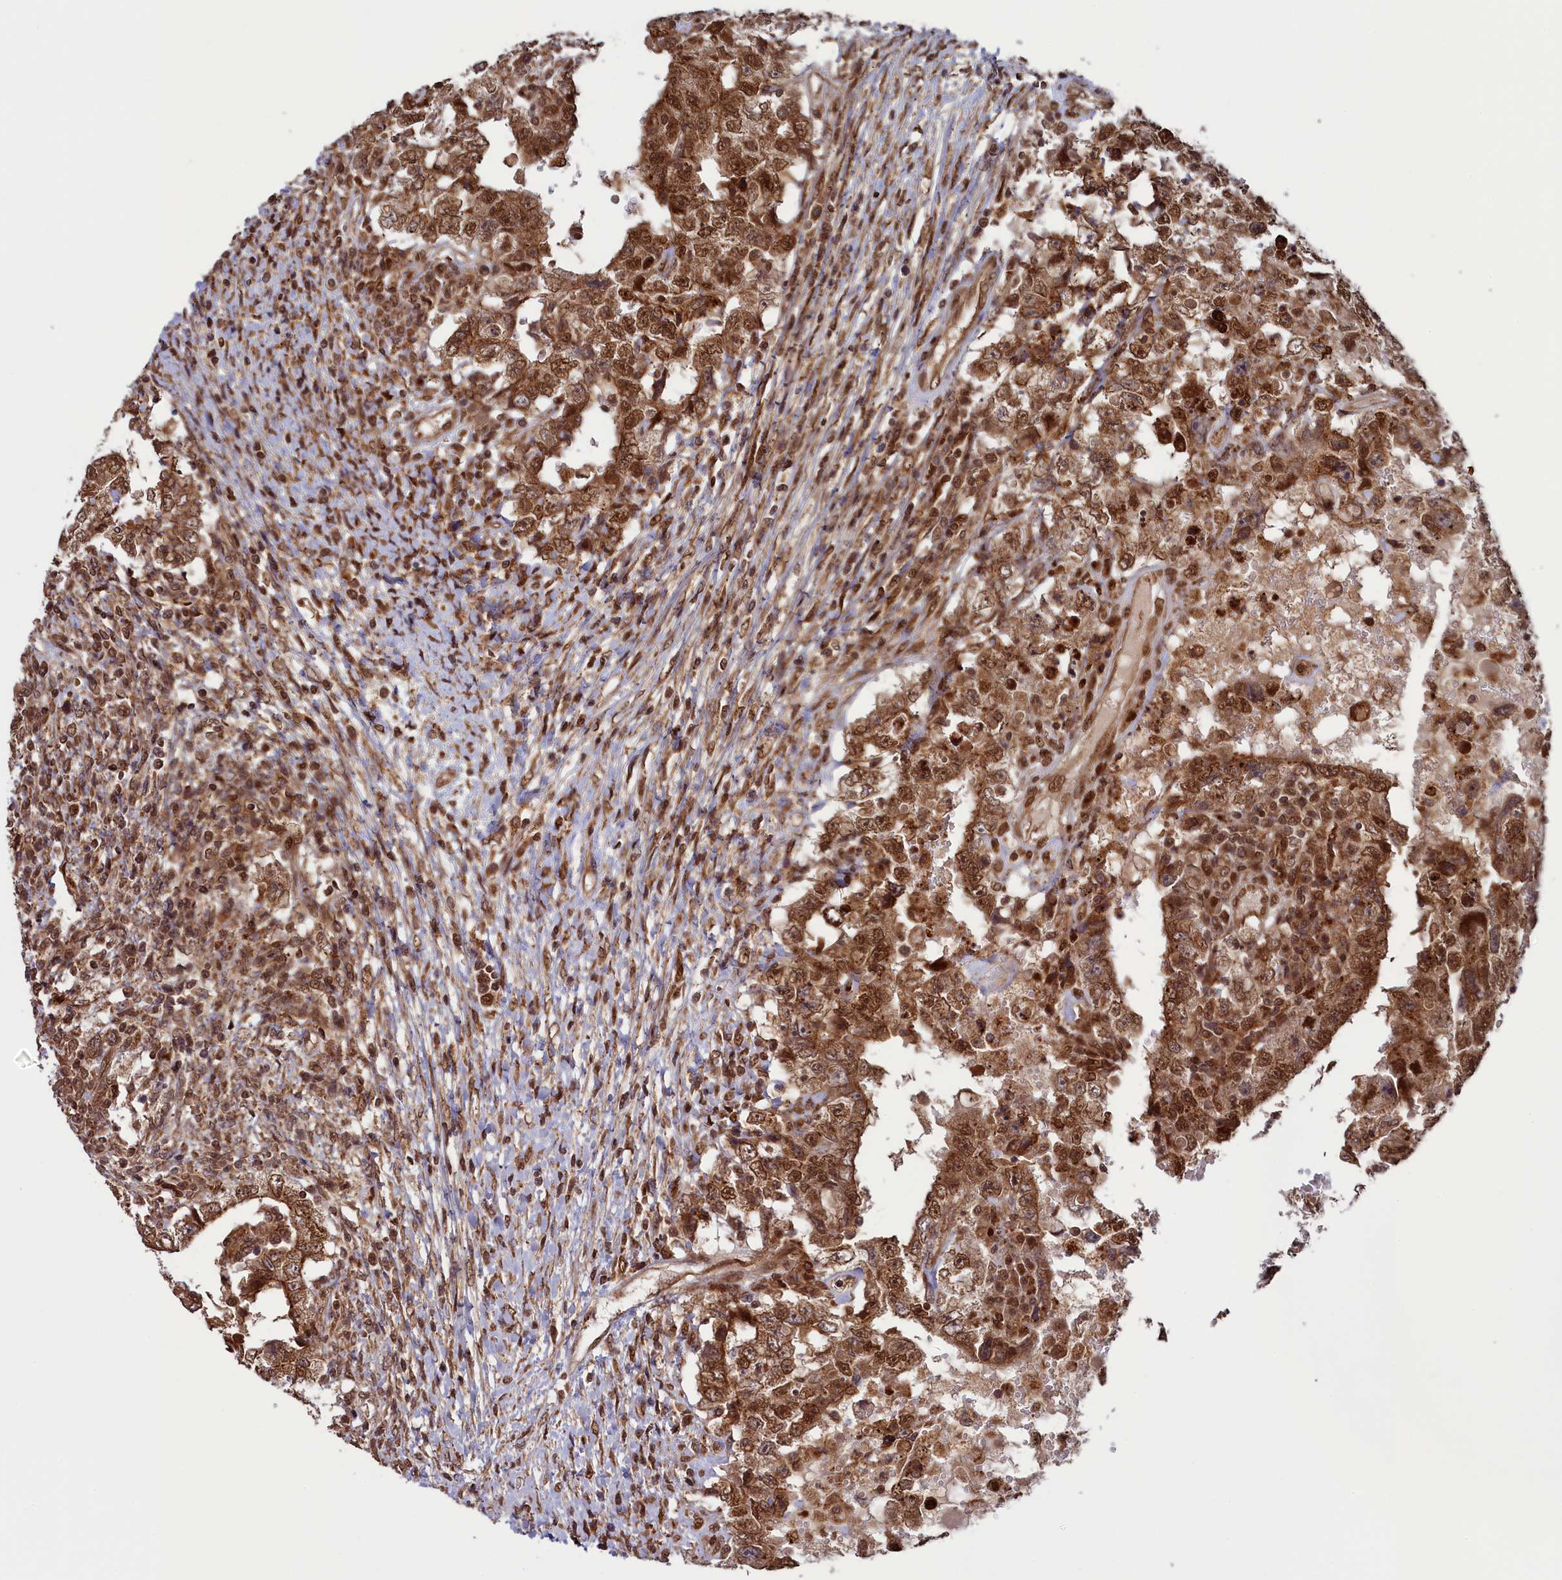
{"staining": {"intensity": "strong", "quantity": ">75%", "location": "nuclear"}, "tissue": "testis cancer", "cell_type": "Tumor cells", "image_type": "cancer", "snomed": [{"axis": "morphology", "description": "Carcinoma, Embryonal, NOS"}, {"axis": "topography", "description": "Testis"}], "caption": "The image displays staining of embryonal carcinoma (testis), revealing strong nuclear protein staining (brown color) within tumor cells. Using DAB (brown) and hematoxylin (blue) stains, captured at high magnification using brightfield microscopy.", "gene": "NAE1", "patient": {"sex": "male", "age": 26}}